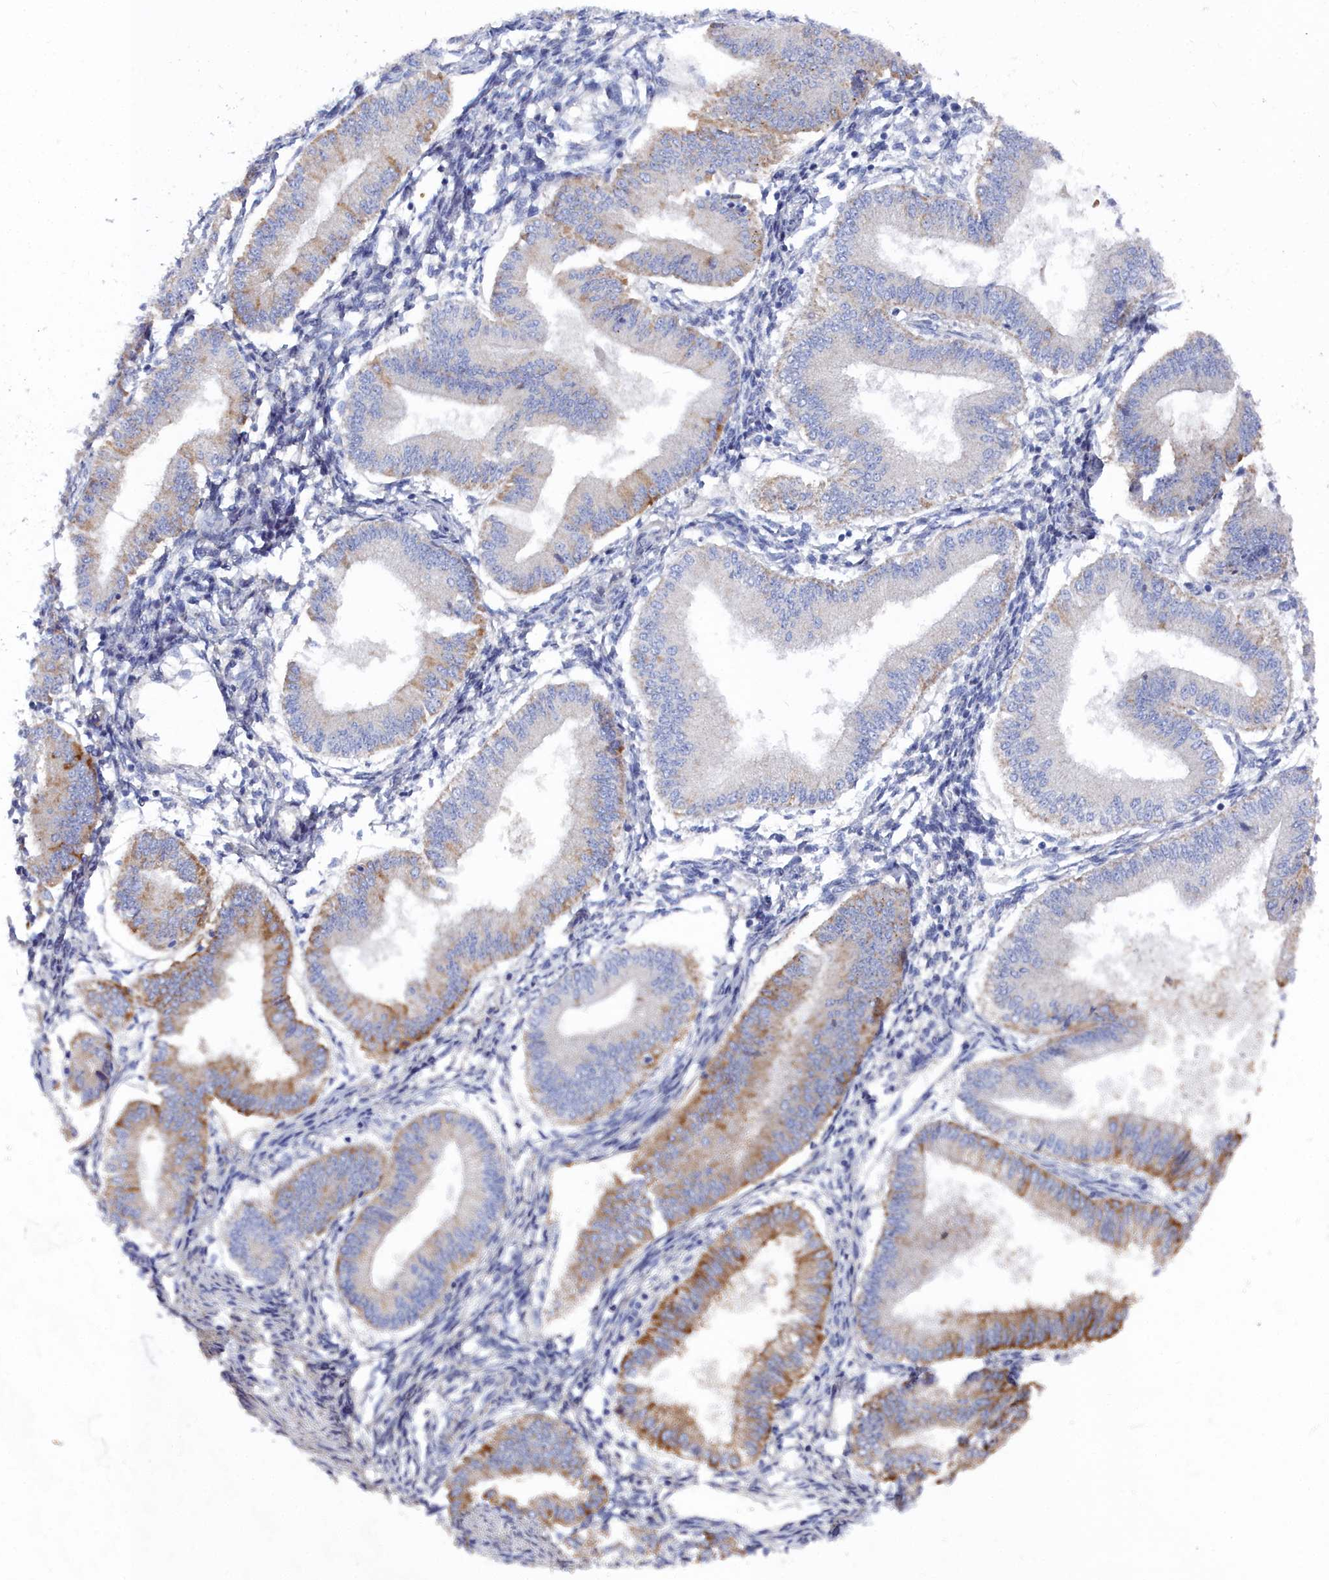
{"staining": {"intensity": "negative", "quantity": "none", "location": "none"}, "tissue": "endometrium", "cell_type": "Cells in endometrial stroma", "image_type": "normal", "snomed": [{"axis": "morphology", "description": "Normal tissue, NOS"}, {"axis": "topography", "description": "Endometrium"}], "caption": "Immunohistochemical staining of benign endometrium reveals no significant positivity in cells in endometrial stroma. (DAB (3,3'-diaminobenzidine) immunohistochemistry (IHC) with hematoxylin counter stain).", "gene": "SHISAL2A", "patient": {"sex": "female", "age": 39}}